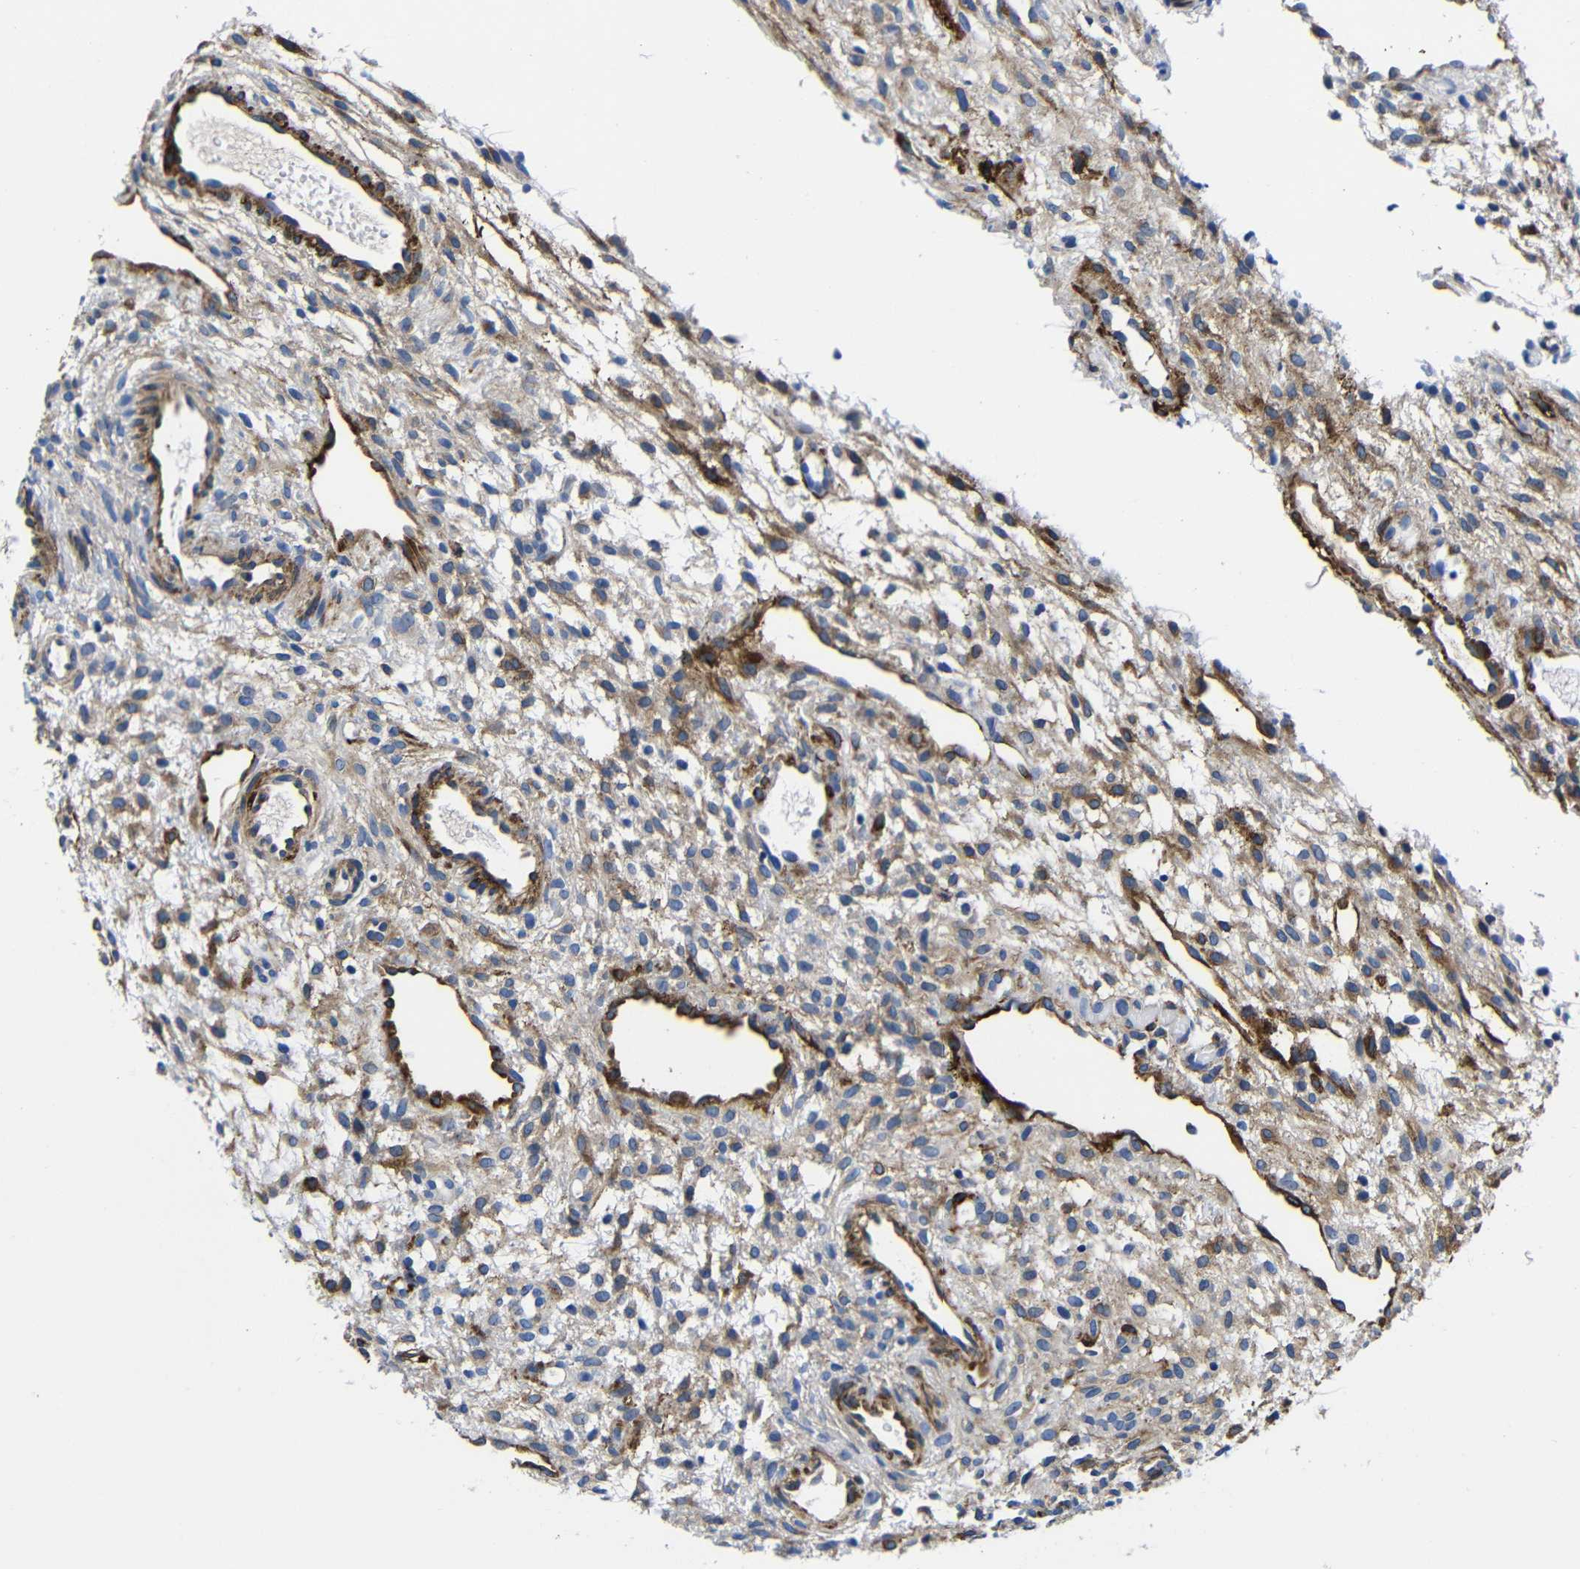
{"staining": {"intensity": "weak", "quantity": "<25%", "location": "cytoplasmic/membranous"}, "tissue": "ovary", "cell_type": "Follicle cells", "image_type": "normal", "snomed": [{"axis": "morphology", "description": "Normal tissue, NOS"}, {"axis": "morphology", "description": "Cyst, NOS"}, {"axis": "topography", "description": "Ovary"}], "caption": "Follicle cells show no significant protein staining in benign ovary. Brightfield microscopy of immunohistochemistry (IHC) stained with DAB (3,3'-diaminobenzidine) (brown) and hematoxylin (blue), captured at high magnification.", "gene": "LRIG1", "patient": {"sex": "female", "age": 18}}